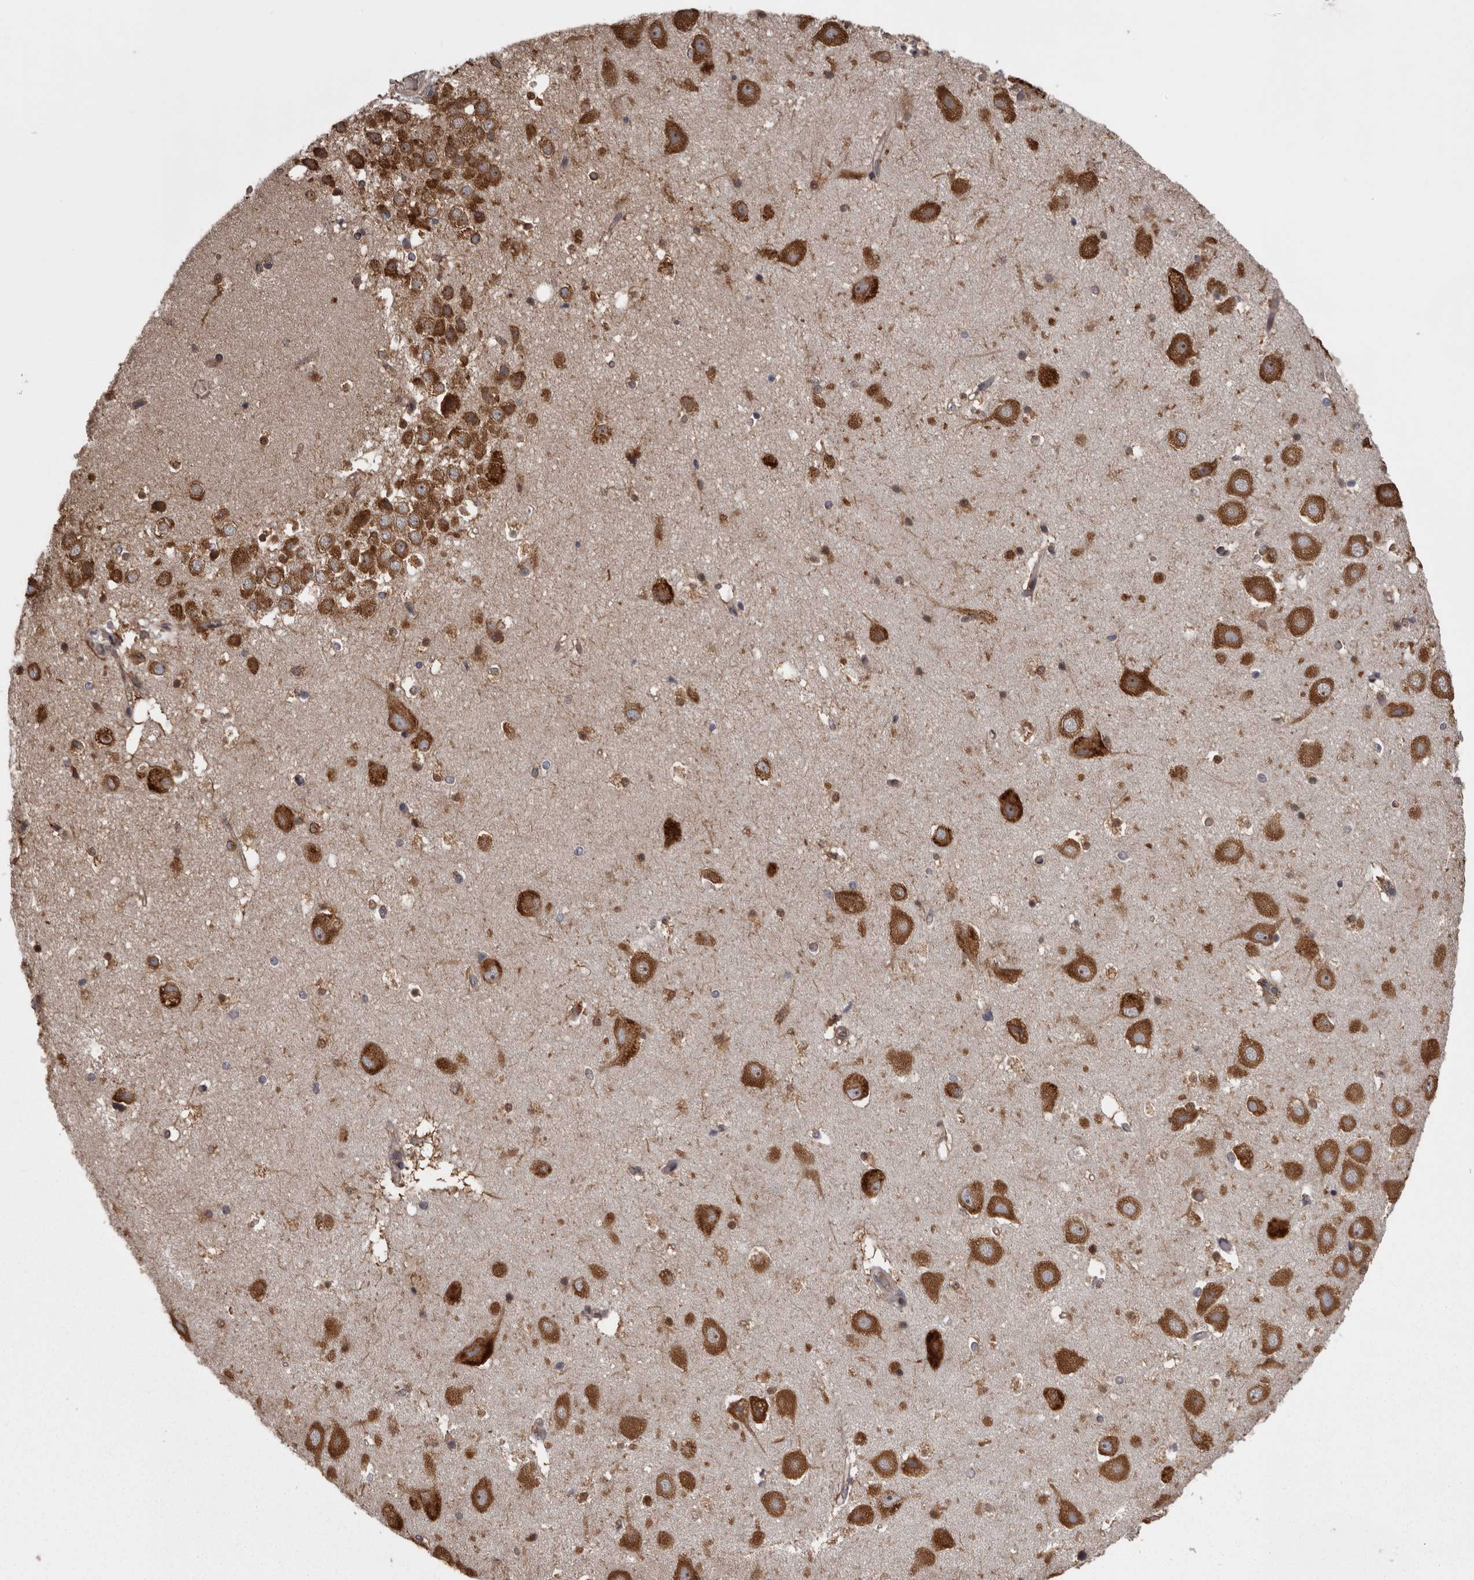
{"staining": {"intensity": "moderate", "quantity": "<25%", "location": "cytoplasmic/membranous"}, "tissue": "hippocampus", "cell_type": "Glial cells", "image_type": "normal", "snomed": [{"axis": "morphology", "description": "Normal tissue, NOS"}, {"axis": "topography", "description": "Hippocampus"}], "caption": "Unremarkable hippocampus reveals moderate cytoplasmic/membranous expression in approximately <25% of glial cells, visualized by immunohistochemistry. The protein is stained brown, and the nuclei are stained in blue (DAB (3,3'-diaminobenzidine) IHC with brightfield microscopy, high magnification).", "gene": "DARS1", "patient": {"sex": "female", "age": 52}}